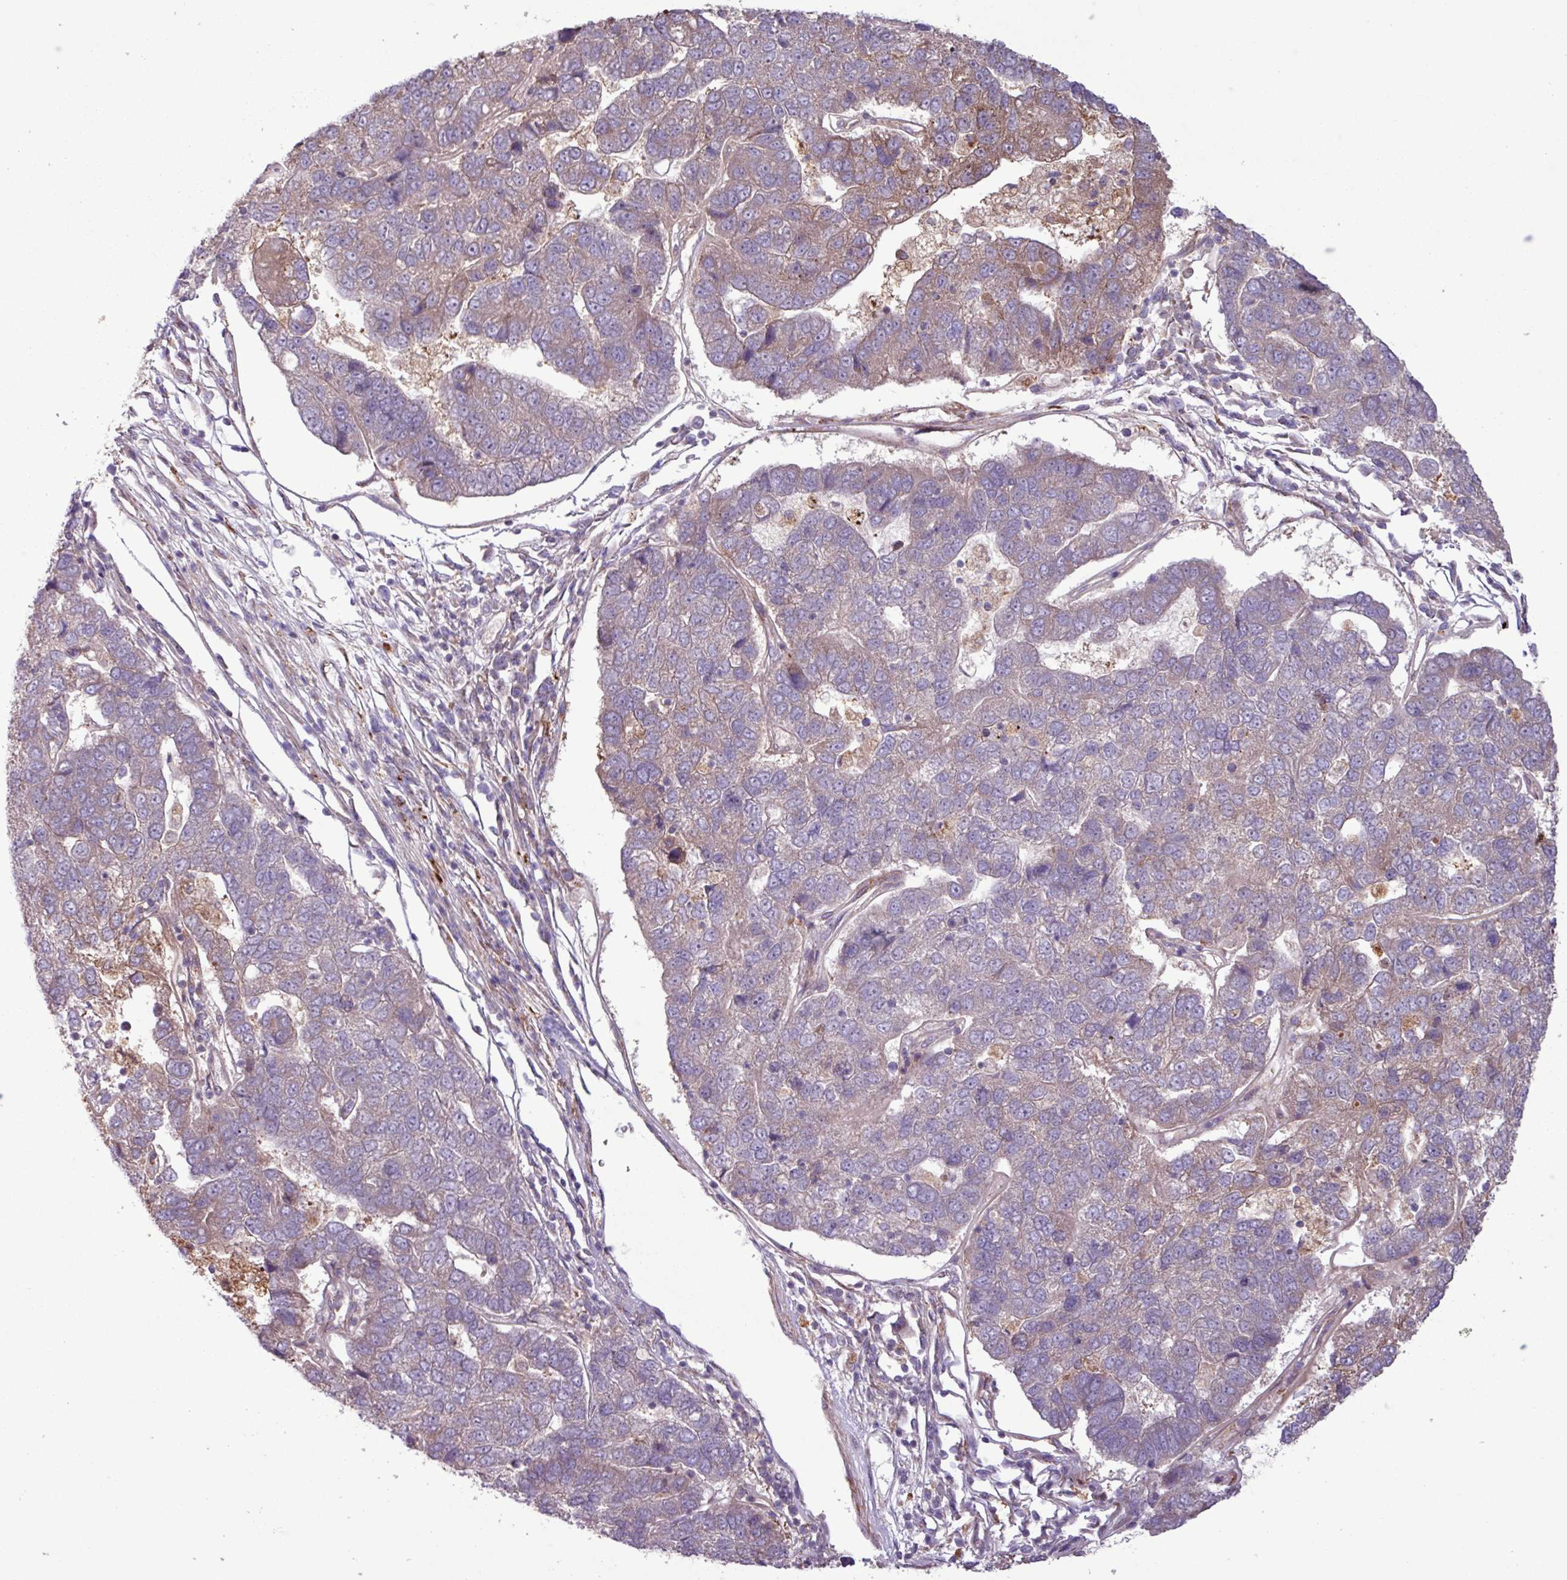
{"staining": {"intensity": "weak", "quantity": "<25%", "location": "cytoplasmic/membranous"}, "tissue": "pancreatic cancer", "cell_type": "Tumor cells", "image_type": "cancer", "snomed": [{"axis": "morphology", "description": "Adenocarcinoma, NOS"}, {"axis": "topography", "description": "Pancreas"}], "caption": "Immunohistochemistry photomicrograph of neoplastic tissue: human pancreatic cancer stained with DAB displays no significant protein expression in tumor cells.", "gene": "PDPR", "patient": {"sex": "female", "age": 61}}